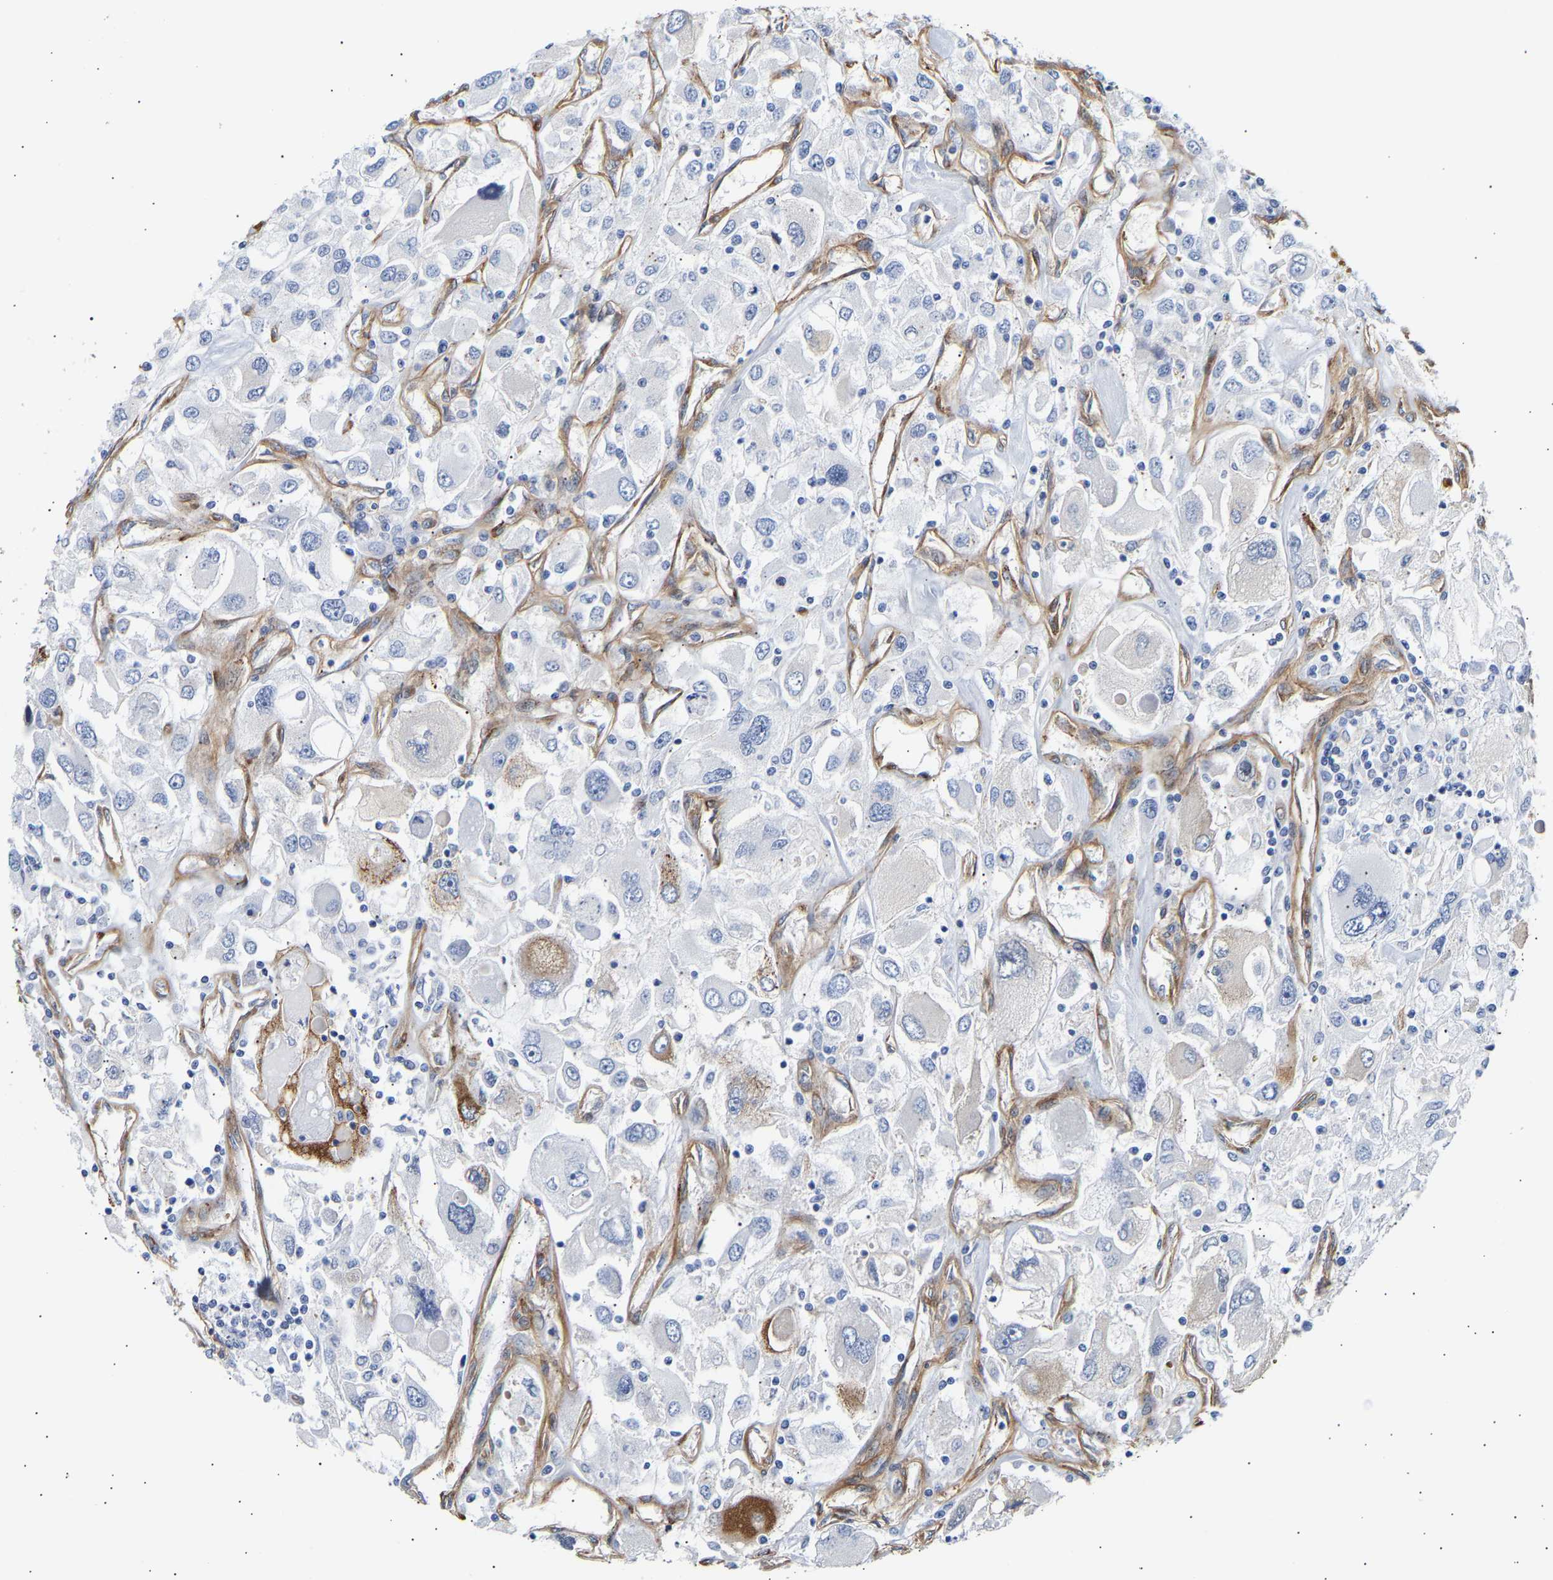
{"staining": {"intensity": "negative", "quantity": "none", "location": "none"}, "tissue": "renal cancer", "cell_type": "Tumor cells", "image_type": "cancer", "snomed": [{"axis": "morphology", "description": "Adenocarcinoma, NOS"}, {"axis": "topography", "description": "Kidney"}], "caption": "Renal adenocarcinoma was stained to show a protein in brown. There is no significant expression in tumor cells.", "gene": "IGFBP7", "patient": {"sex": "female", "age": 52}}